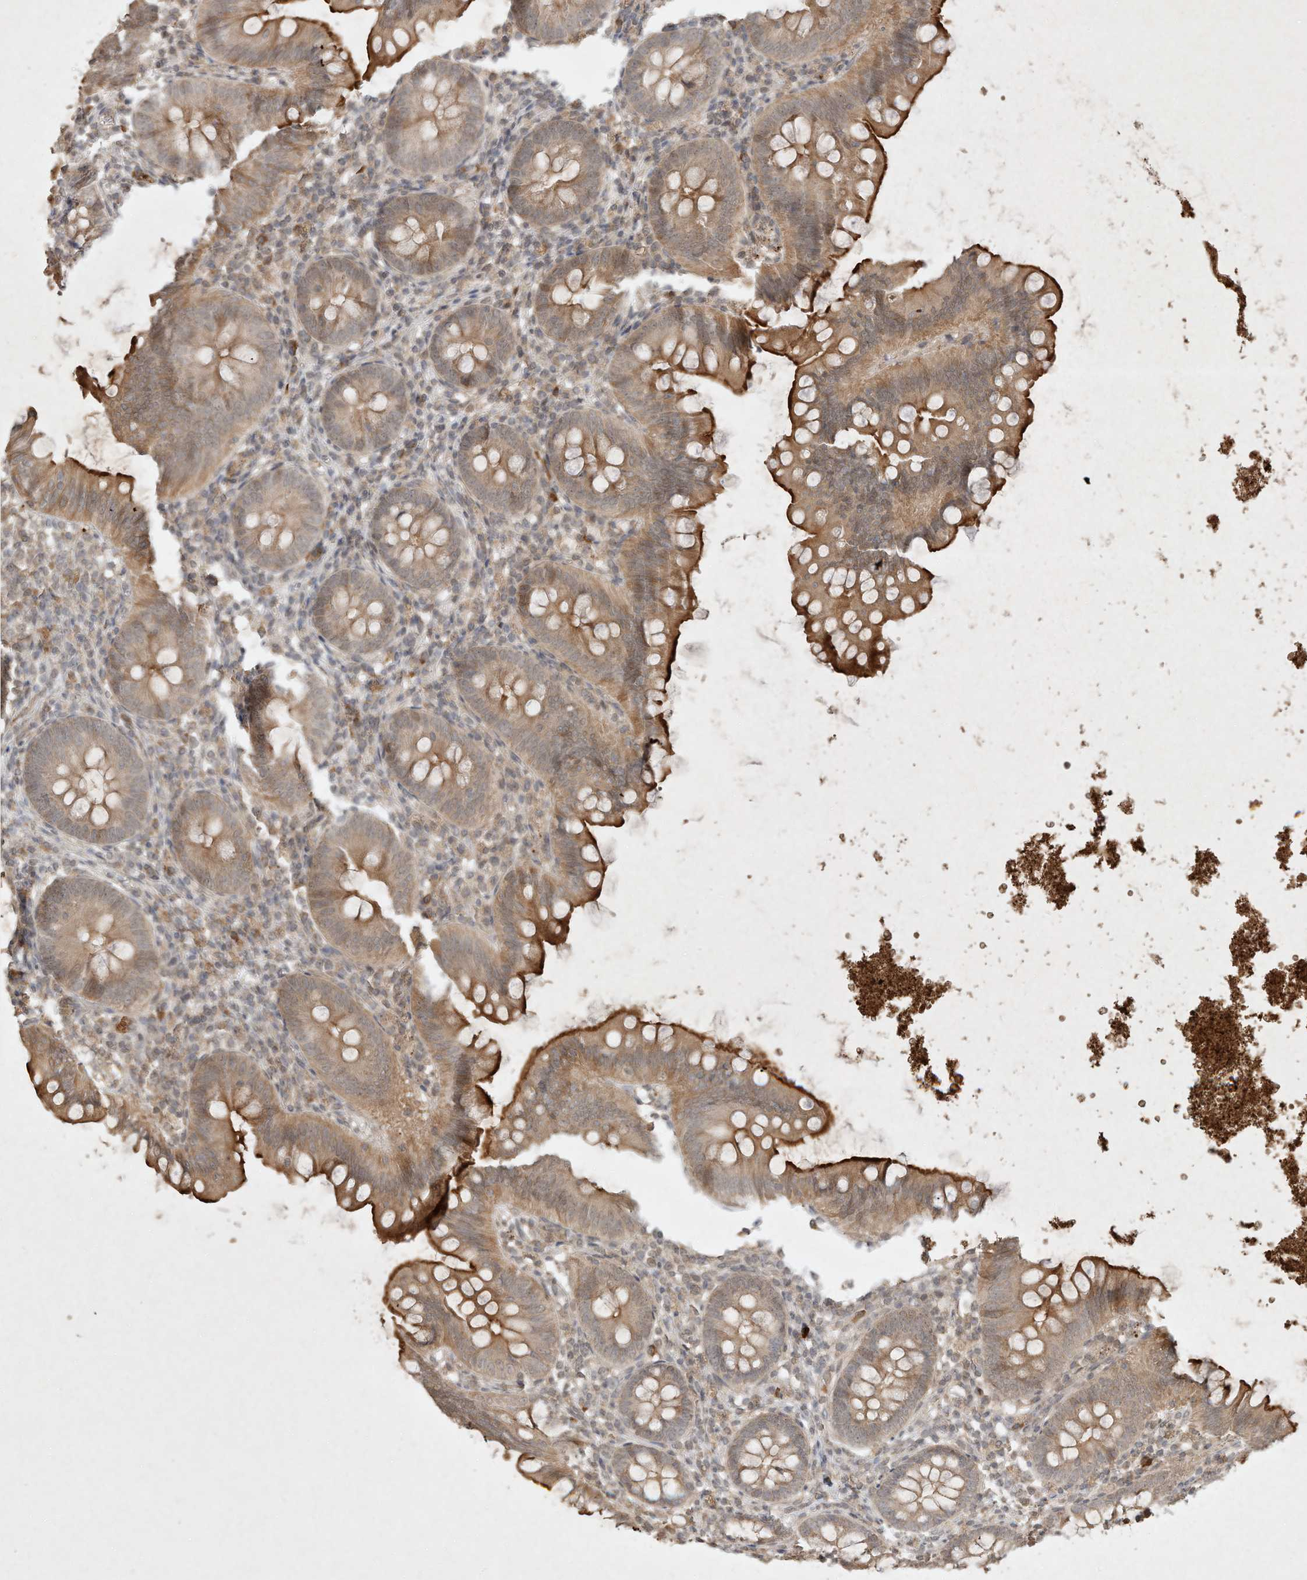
{"staining": {"intensity": "moderate", "quantity": ">75%", "location": "cytoplasmic/membranous"}, "tissue": "appendix", "cell_type": "Glandular cells", "image_type": "normal", "snomed": [{"axis": "morphology", "description": "Normal tissue, NOS"}, {"axis": "topography", "description": "Appendix"}], "caption": "Appendix stained with immunohistochemistry reveals moderate cytoplasmic/membranous positivity in approximately >75% of glandular cells.", "gene": "BTRC", "patient": {"sex": "female", "age": 62}}